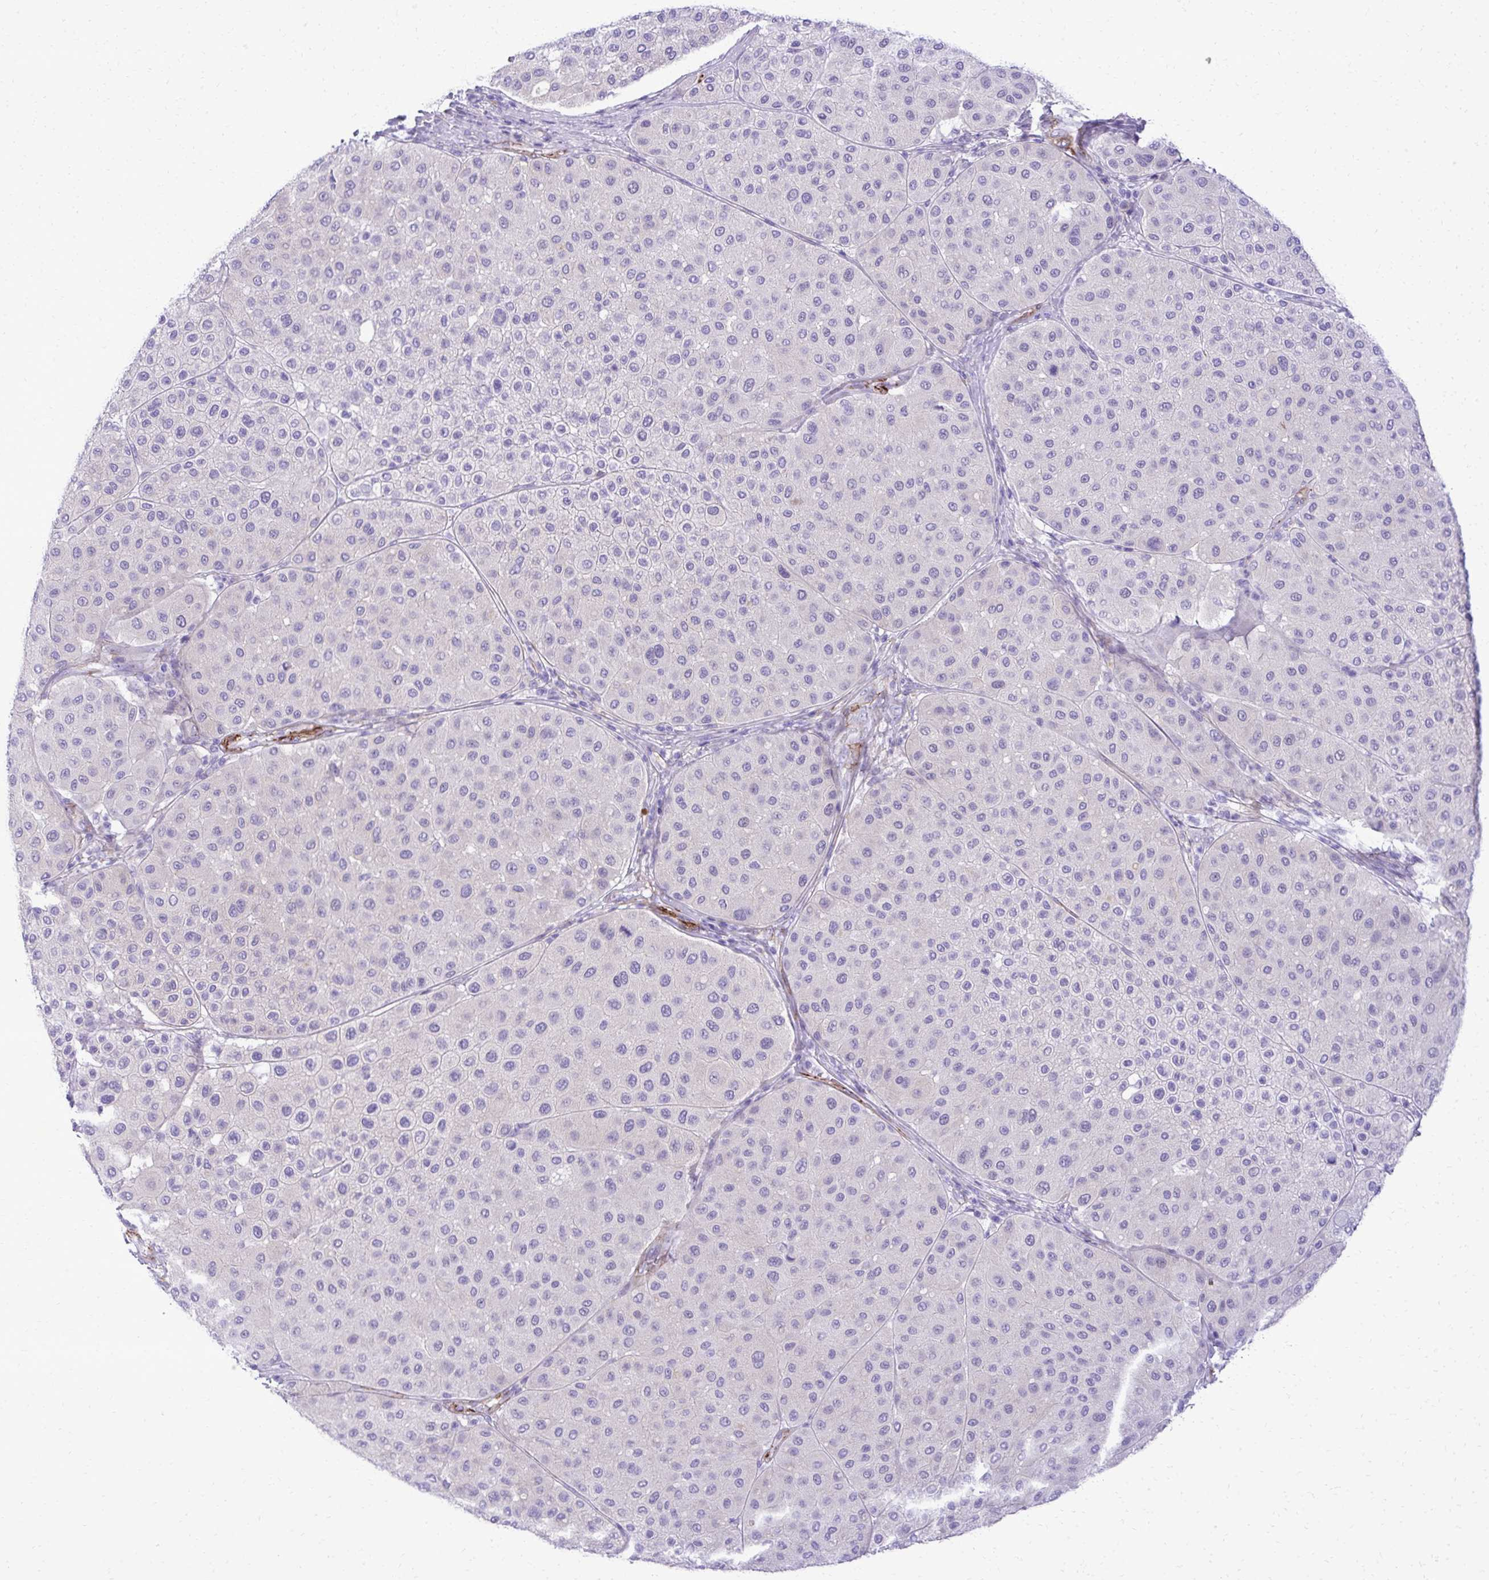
{"staining": {"intensity": "negative", "quantity": "none", "location": "none"}, "tissue": "melanoma", "cell_type": "Tumor cells", "image_type": "cancer", "snomed": [{"axis": "morphology", "description": "Malignant melanoma, Metastatic site"}, {"axis": "topography", "description": "Smooth muscle"}], "caption": "Melanoma was stained to show a protein in brown. There is no significant staining in tumor cells.", "gene": "PITPNM3", "patient": {"sex": "male", "age": 41}}